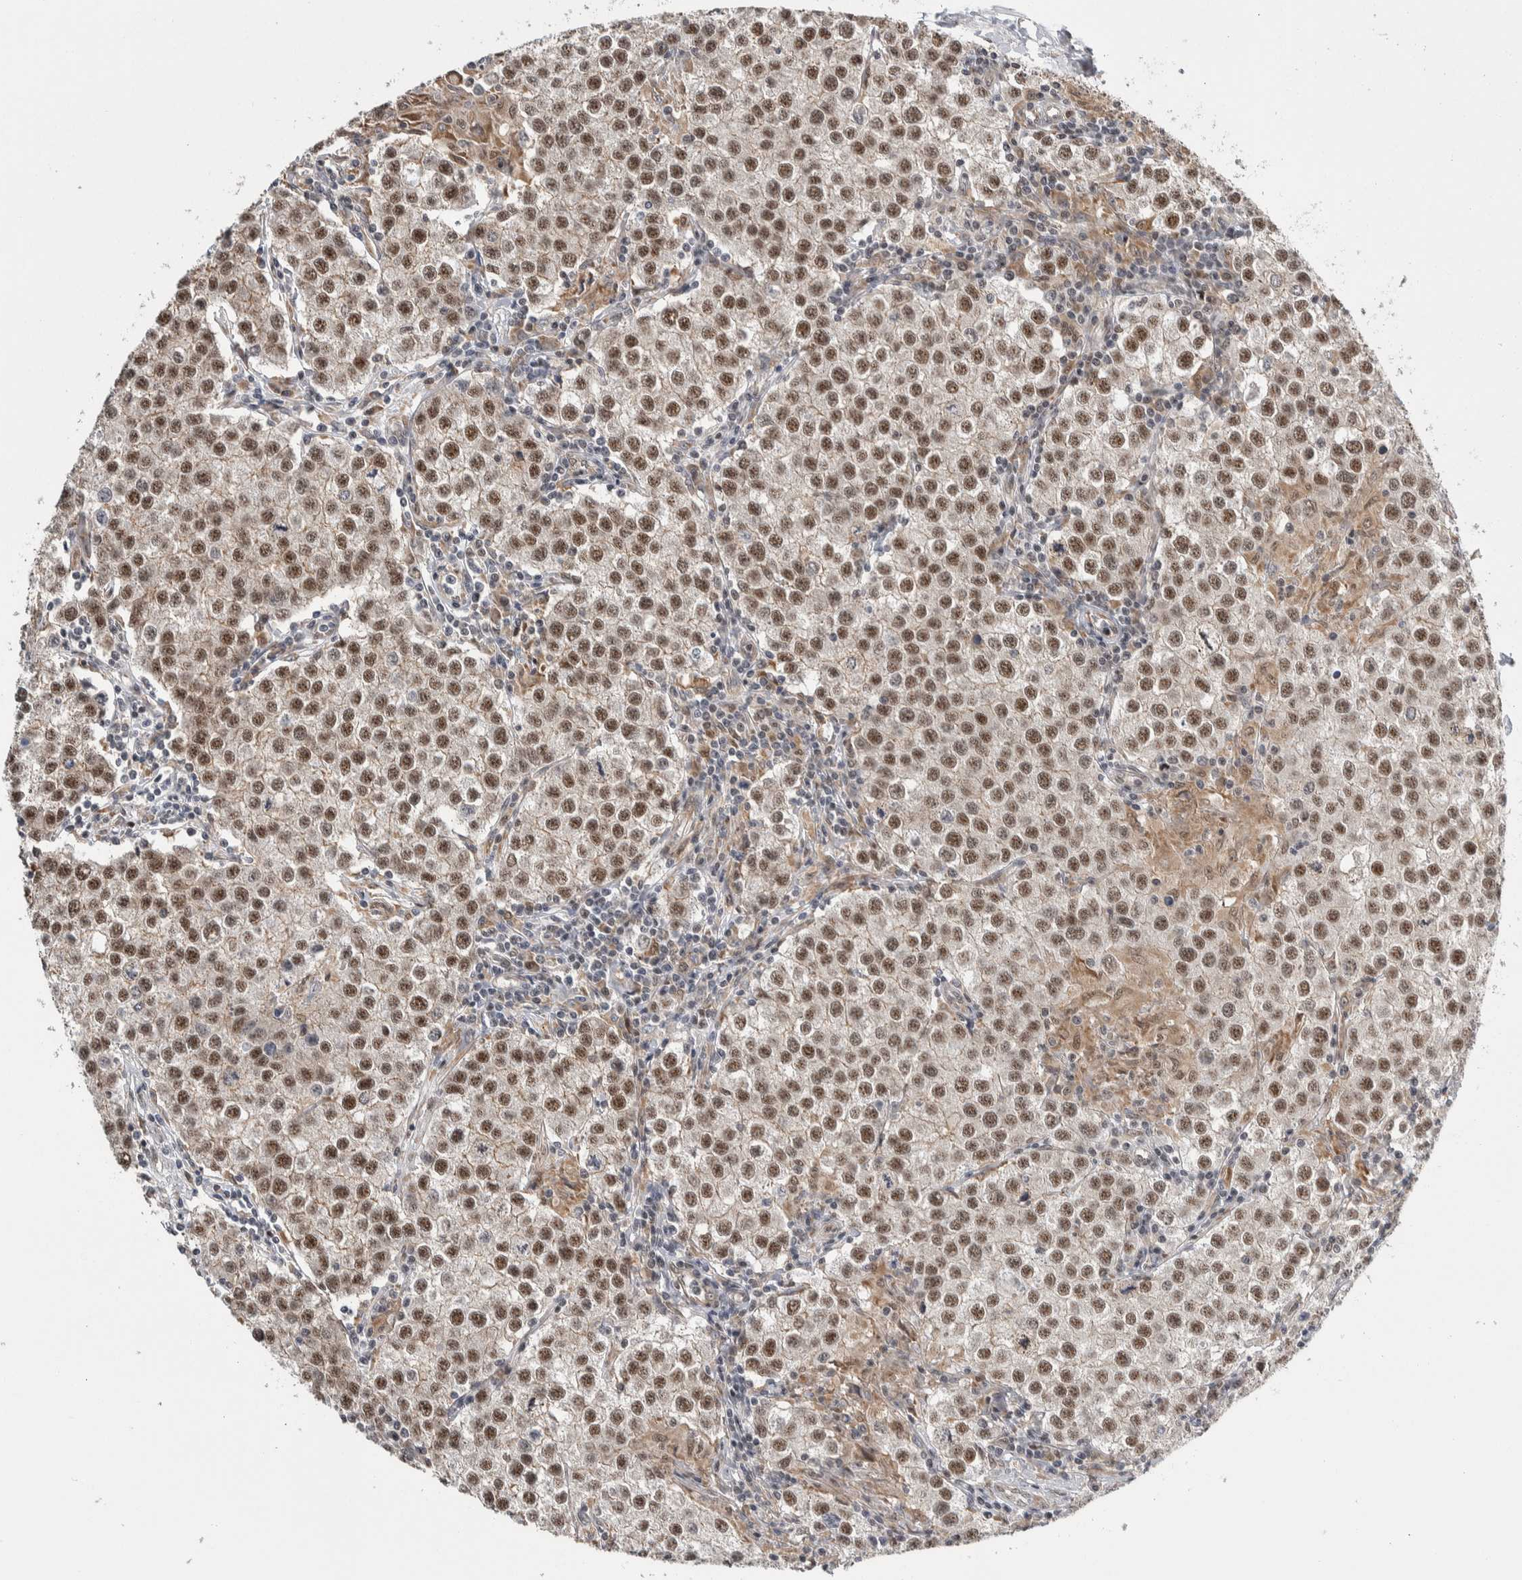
{"staining": {"intensity": "moderate", "quantity": ">75%", "location": "nuclear"}, "tissue": "testis cancer", "cell_type": "Tumor cells", "image_type": "cancer", "snomed": [{"axis": "morphology", "description": "Seminoma, NOS"}, {"axis": "morphology", "description": "Carcinoma, Embryonal, NOS"}, {"axis": "topography", "description": "Testis"}], "caption": "Brown immunohistochemical staining in human testis cancer reveals moderate nuclear positivity in about >75% of tumor cells. (DAB (3,3'-diaminobenzidine) IHC with brightfield microscopy, high magnification).", "gene": "PRDM4", "patient": {"sex": "male", "age": 43}}